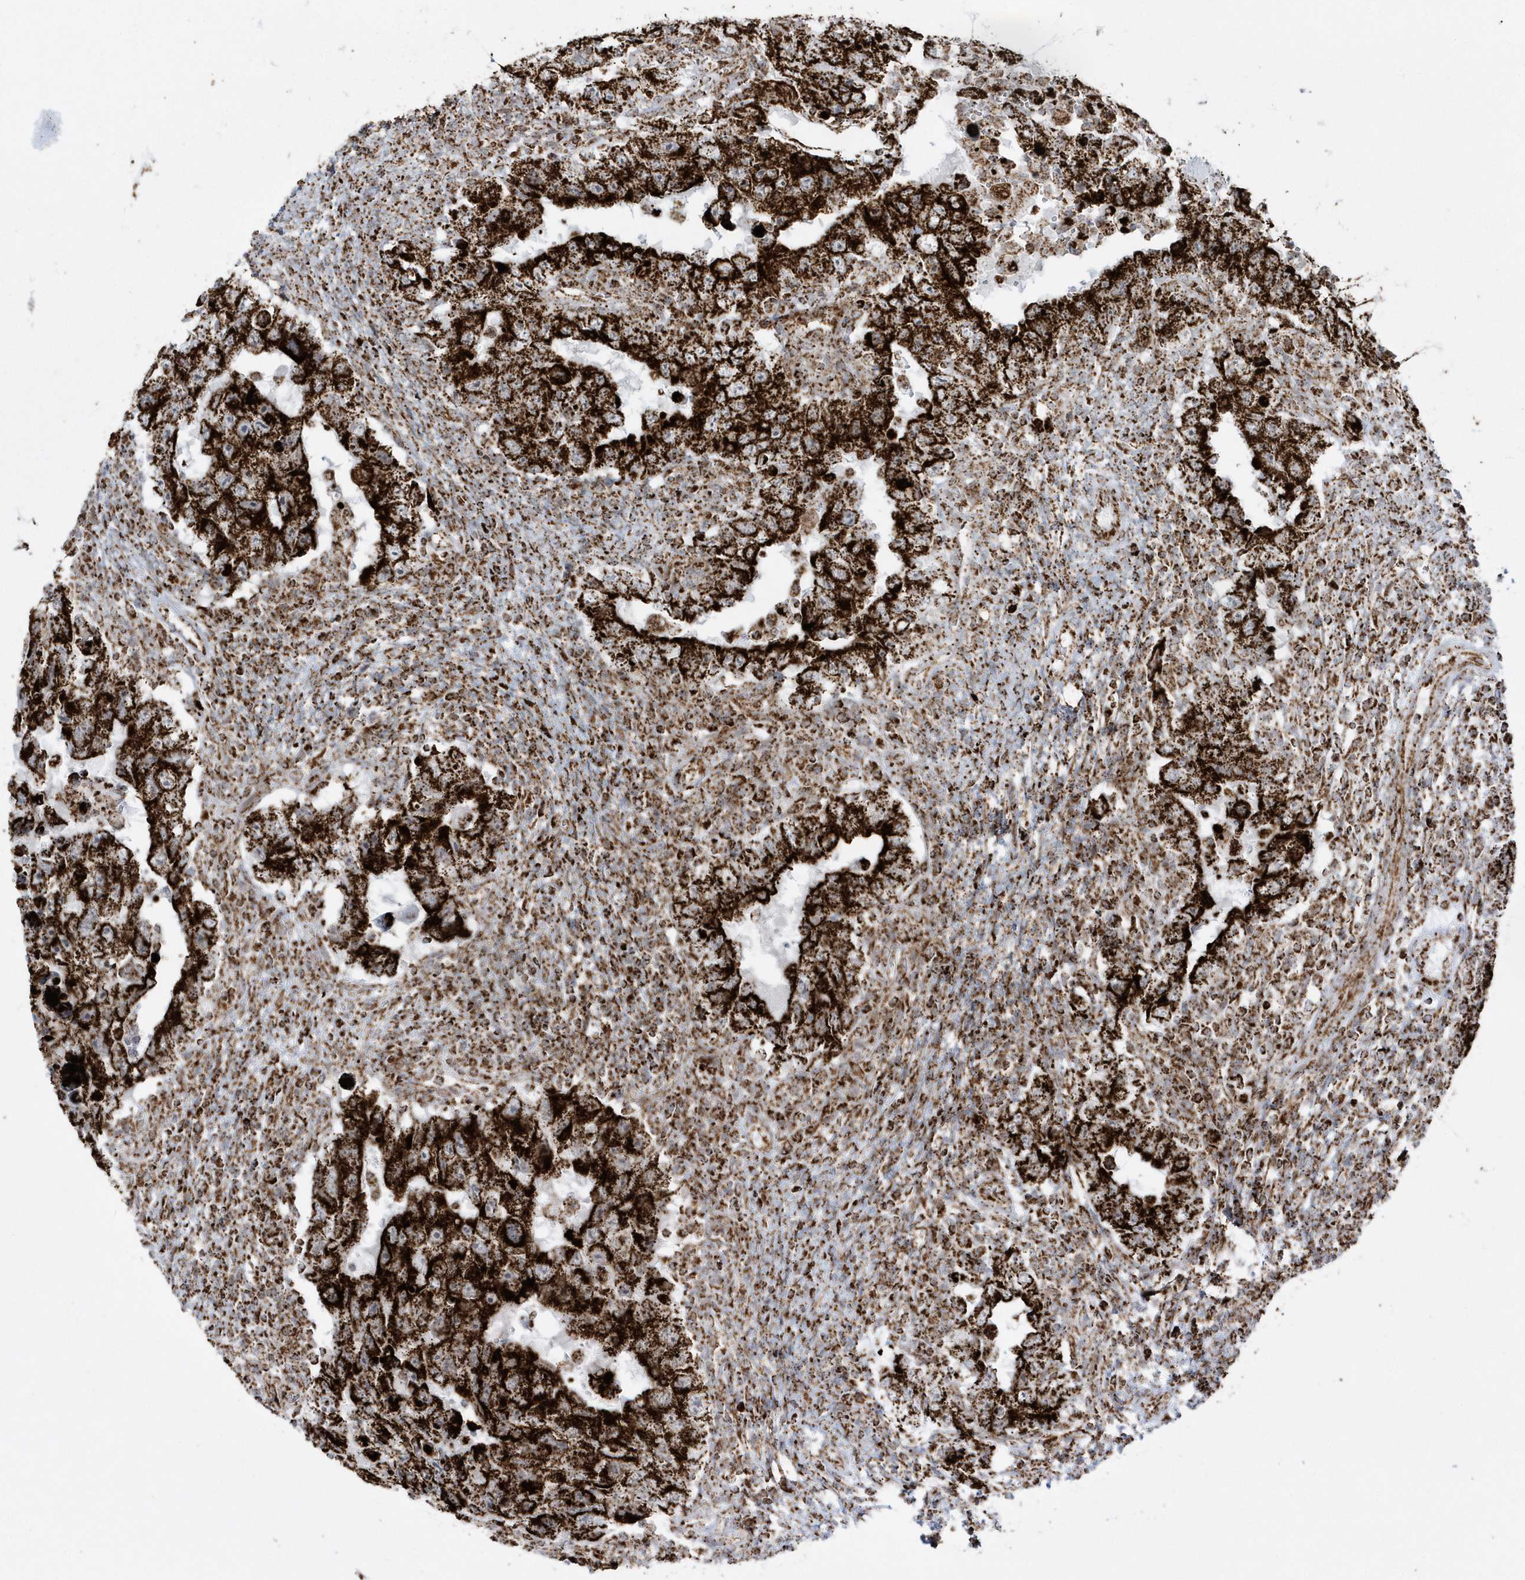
{"staining": {"intensity": "strong", "quantity": ">75%", "location": "cytoplasmic/membranous"}, "tissue": "testis cancer", "cell_type": "Tumor cells", "image_type": "cancer", "snomed": [{"axis": "morphology", "description": "Carcinoma, Embryonal, NOS"}, {"axis": "topography", "description": "Testis"}], "caption": "DAB (3,3'-diaminobenzidine) immunohistochemical staining of human testis cancer displays strong cytoplasmic/membranous protein expression in approximately >75% of tumor cells.", "gene": "CRY2", "patient": {"sex": "male", "age": 26}}